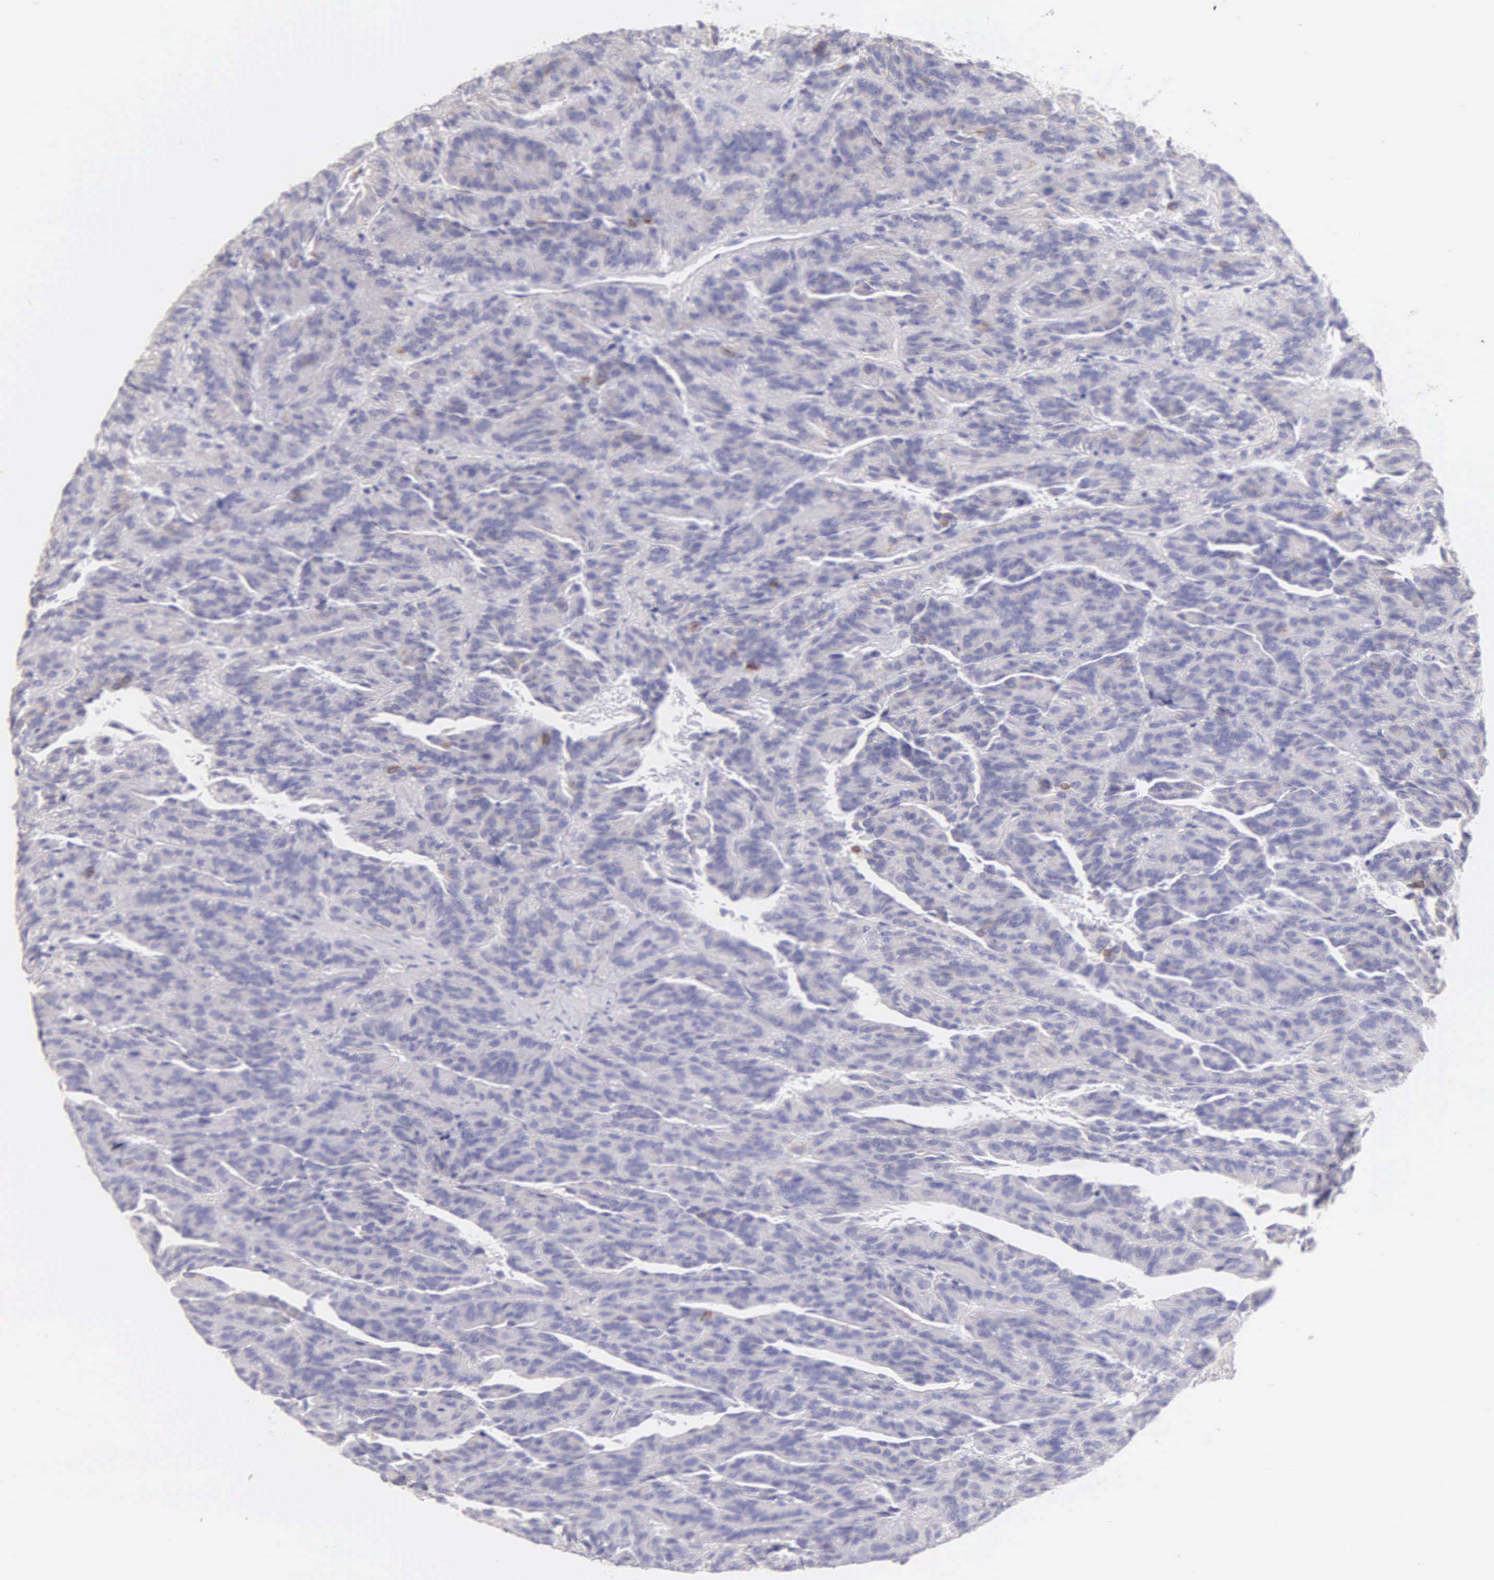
{"staining": {"intensity": "weak", "quantity": "<25%", "location": "cytoplasmic/membranous"}, "tissue": "renal cancer", "cell_type": "Tumor cells", "image_type": "cancer", "snomed": [{"axis": "morphology", "description": "Adenocarcinoma, NOS"}, {"axis": "topography", "description": "Kidney"}], "caption": "This is an immunohistochemistry micrograph of human renal cancer. There is no expression in tumor cells.", "gene": "KRT17", "patient": {"sex": "male", "age": 46}}